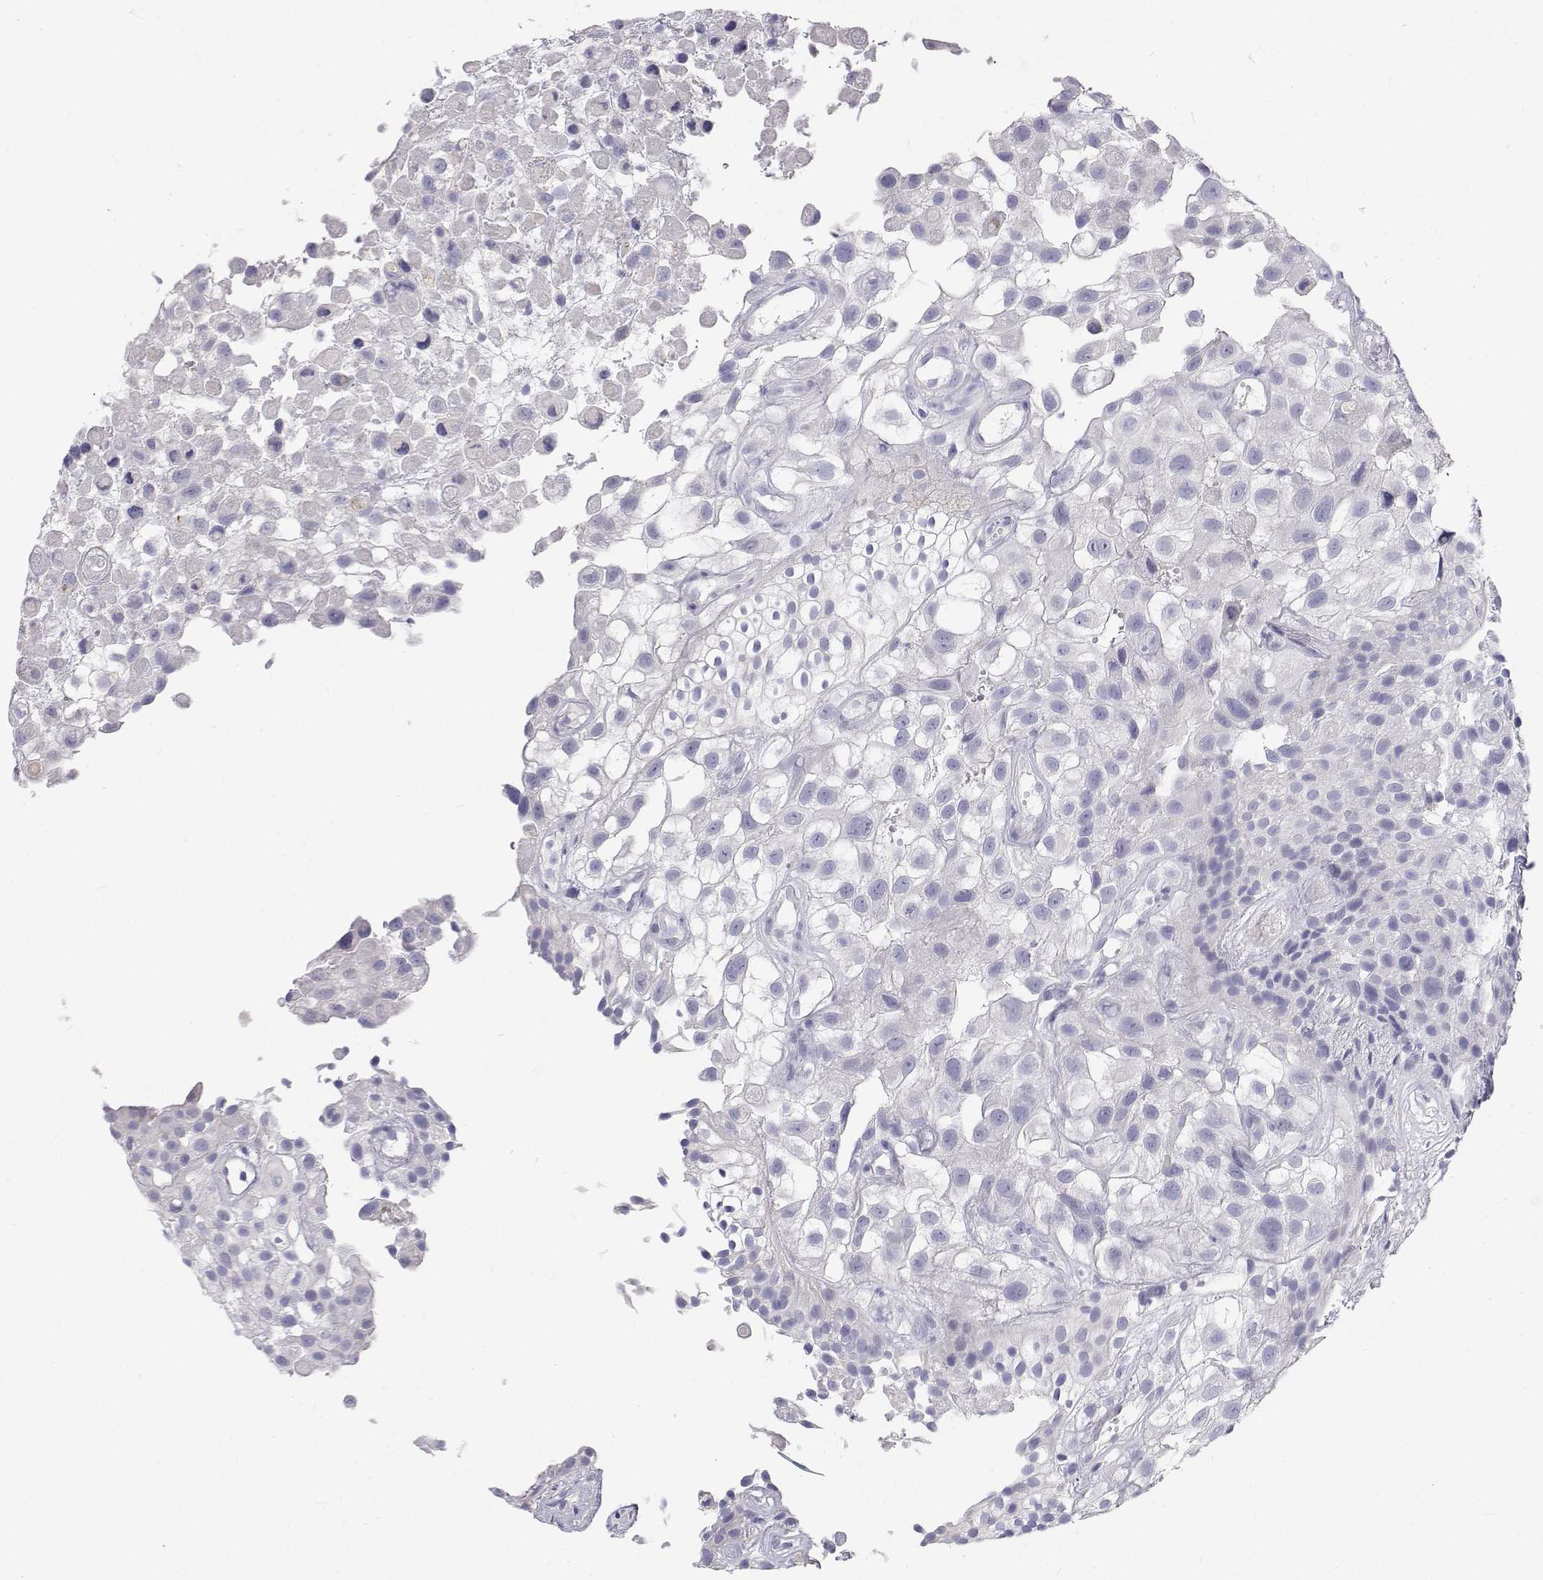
{"staining": {"intensity": "negative", "quantity": "none", "location": "none"}, "tissue": "urothelial cancer", "cell_type": "Tumor cells", "image_type": "cancer", "snomed": [{"axis": "morphology", "description": "Urothelial carcinoma, High grade"}, {"axis": "topography", "description": "Urinary bladder"}], "caption": "High power microscopy micrograph of an IHC histopathology image of urothelial cancer, revealing no significant staining in tumor cells. (DAB (3,3'-diaminobenzidine) immunohistochemistry (IHC) visualized using brightfield microscopy, high magnification).", "gene": "NCR2", "patient": {"sex": "male", "age": 56}}